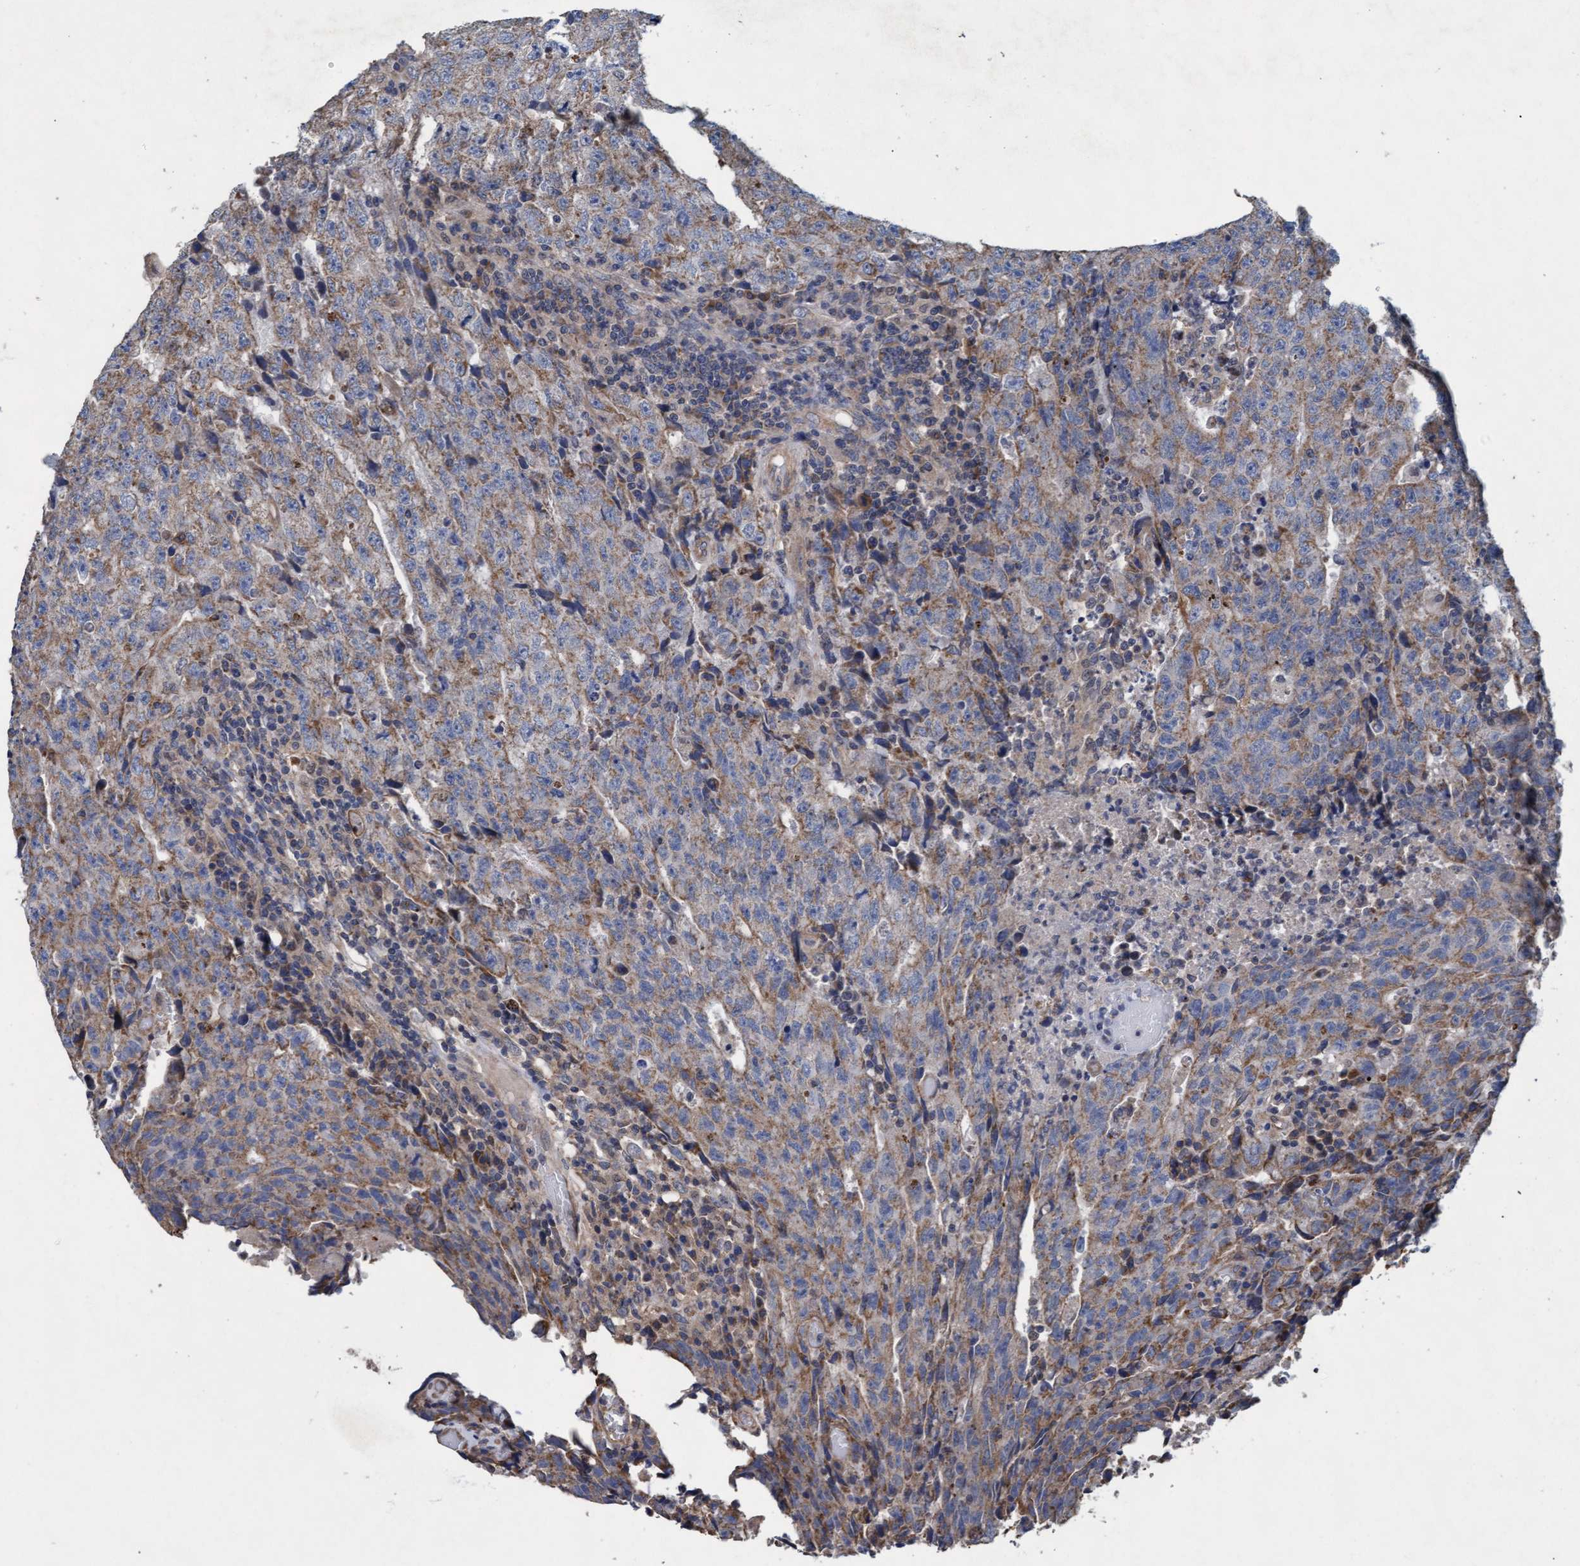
{"staining": {"intensity": "weak", "quantity": ">75%", "location": "cytoplasmic/membranous"}, "tissue": "testis cancer", "cell_type": "Tumor cells", "image_type": "cancer", "snomed": [{"axis": "morphology", "description": "Necrosis, NOS"}, {"axis": "morphology", "description": "Carcinoma, Embryonal, NOS"}, {"axis": "topography", "description": "Testis"}], "caption": "High-power microscopy captured an immunohistochemistry histopathology image of embryonal carcinoma (testis), revealing weak cytoplasmic/membranous expression in approximately >75% of tumor cells.", "gene": "MRPL38", "patient": {"sex": "male", "age": 19}}